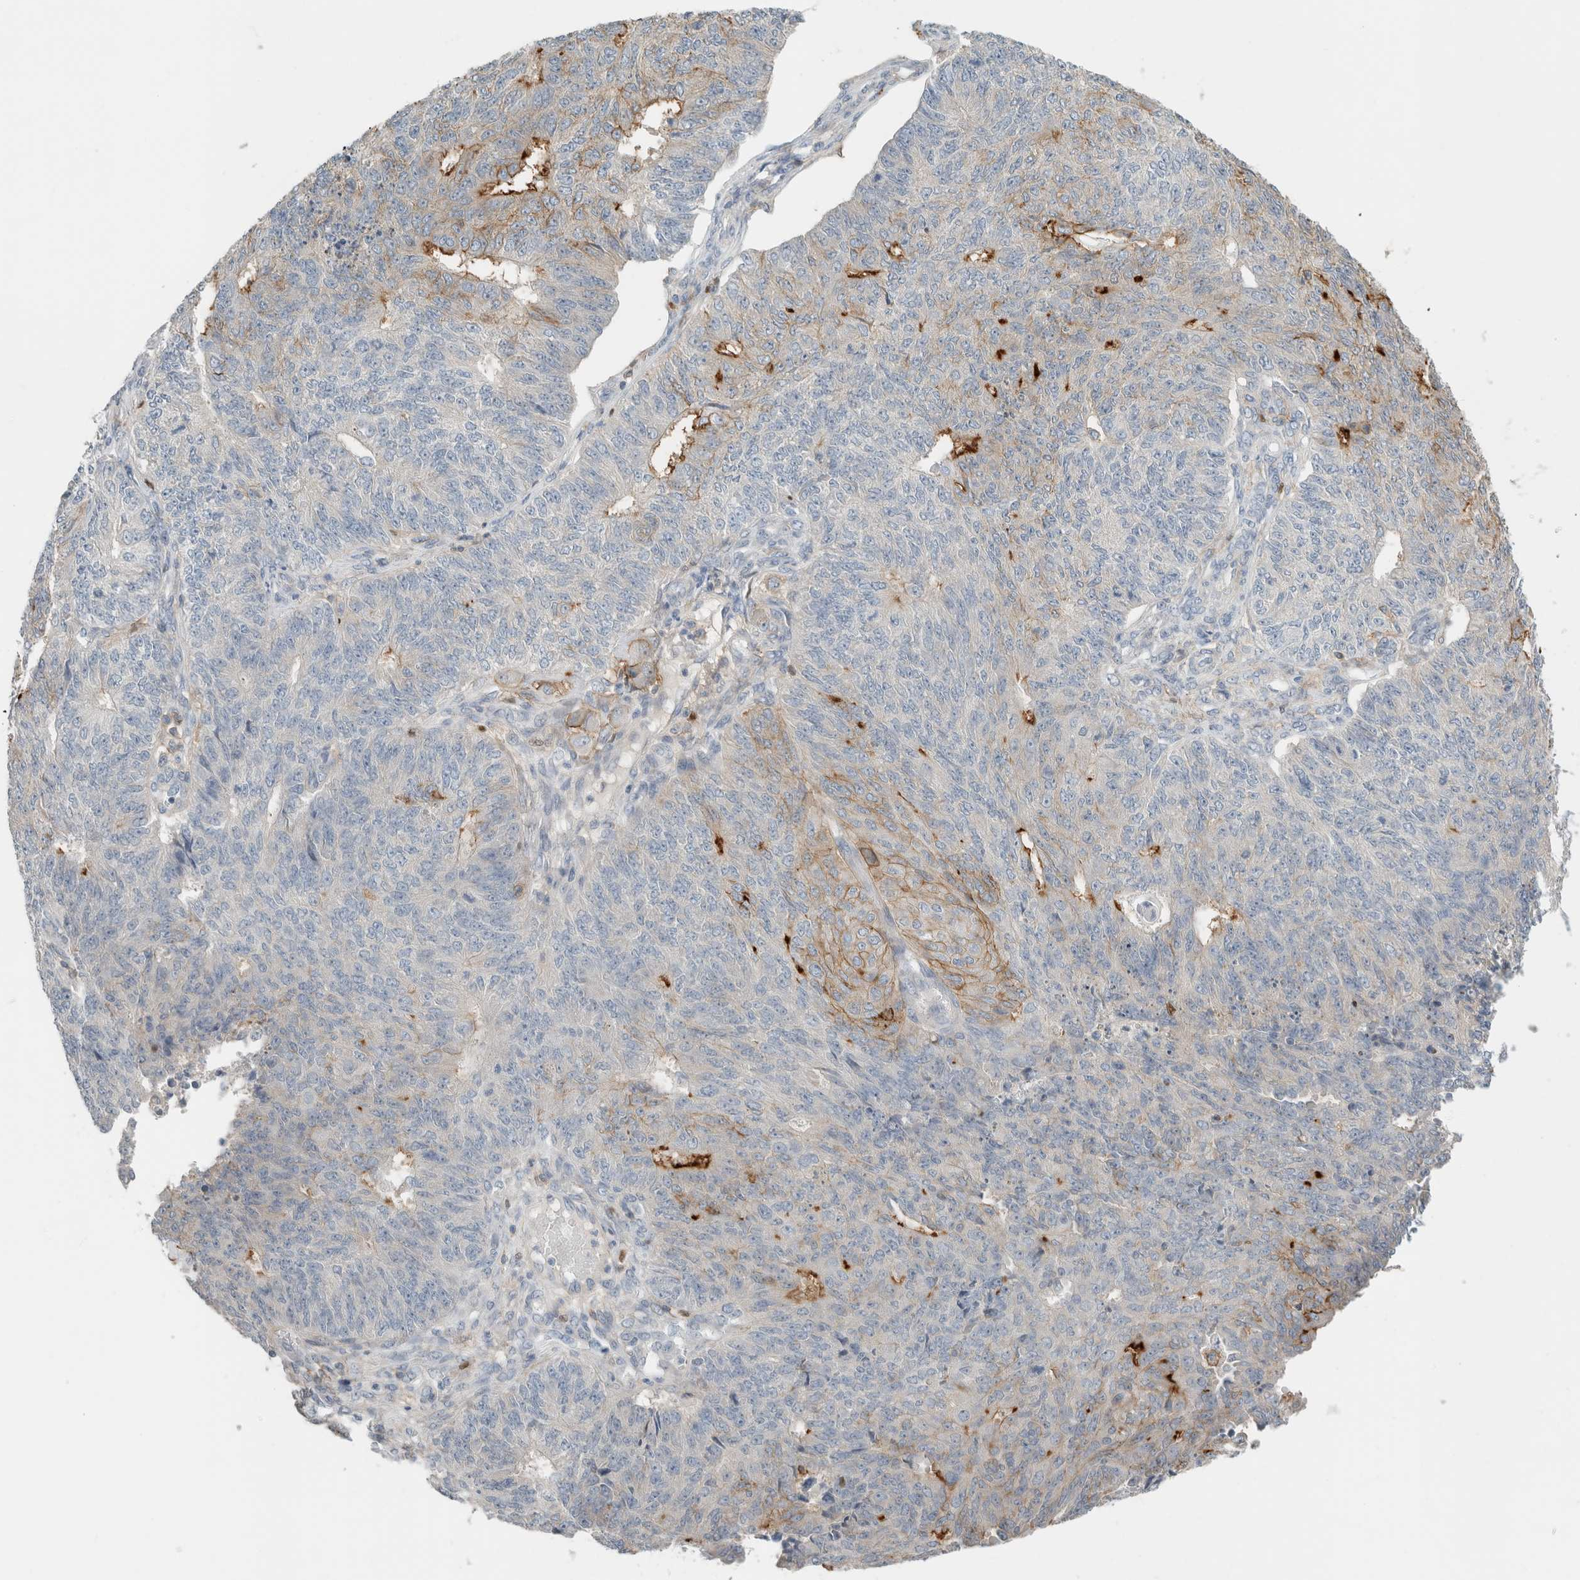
{"staining": {"intensity": "strong", "quantity": "<25%", "location": "cytoplasmic/membranous"}, "tissue": "endometrial cancer", "cell_type": "Tumor cells", "image_type": "cancer", "snomed": [{"axis": "morphology", "description": "Adenocarcinoma, NOS"}, {"axis": "topography", "description": "Endometrium"}], "caption": "High-magnification brightfield microscopy of endometrial adenocarcinoma stained with DAB (brown) and counterstained with hematoxylin (blue). tumor cells exhibit strong cytoplasmic/membranous expression is appreciated in about<25% of cells.", "gene": "ERCC6L2", "patient": {"sex": "female", "age": 32}}